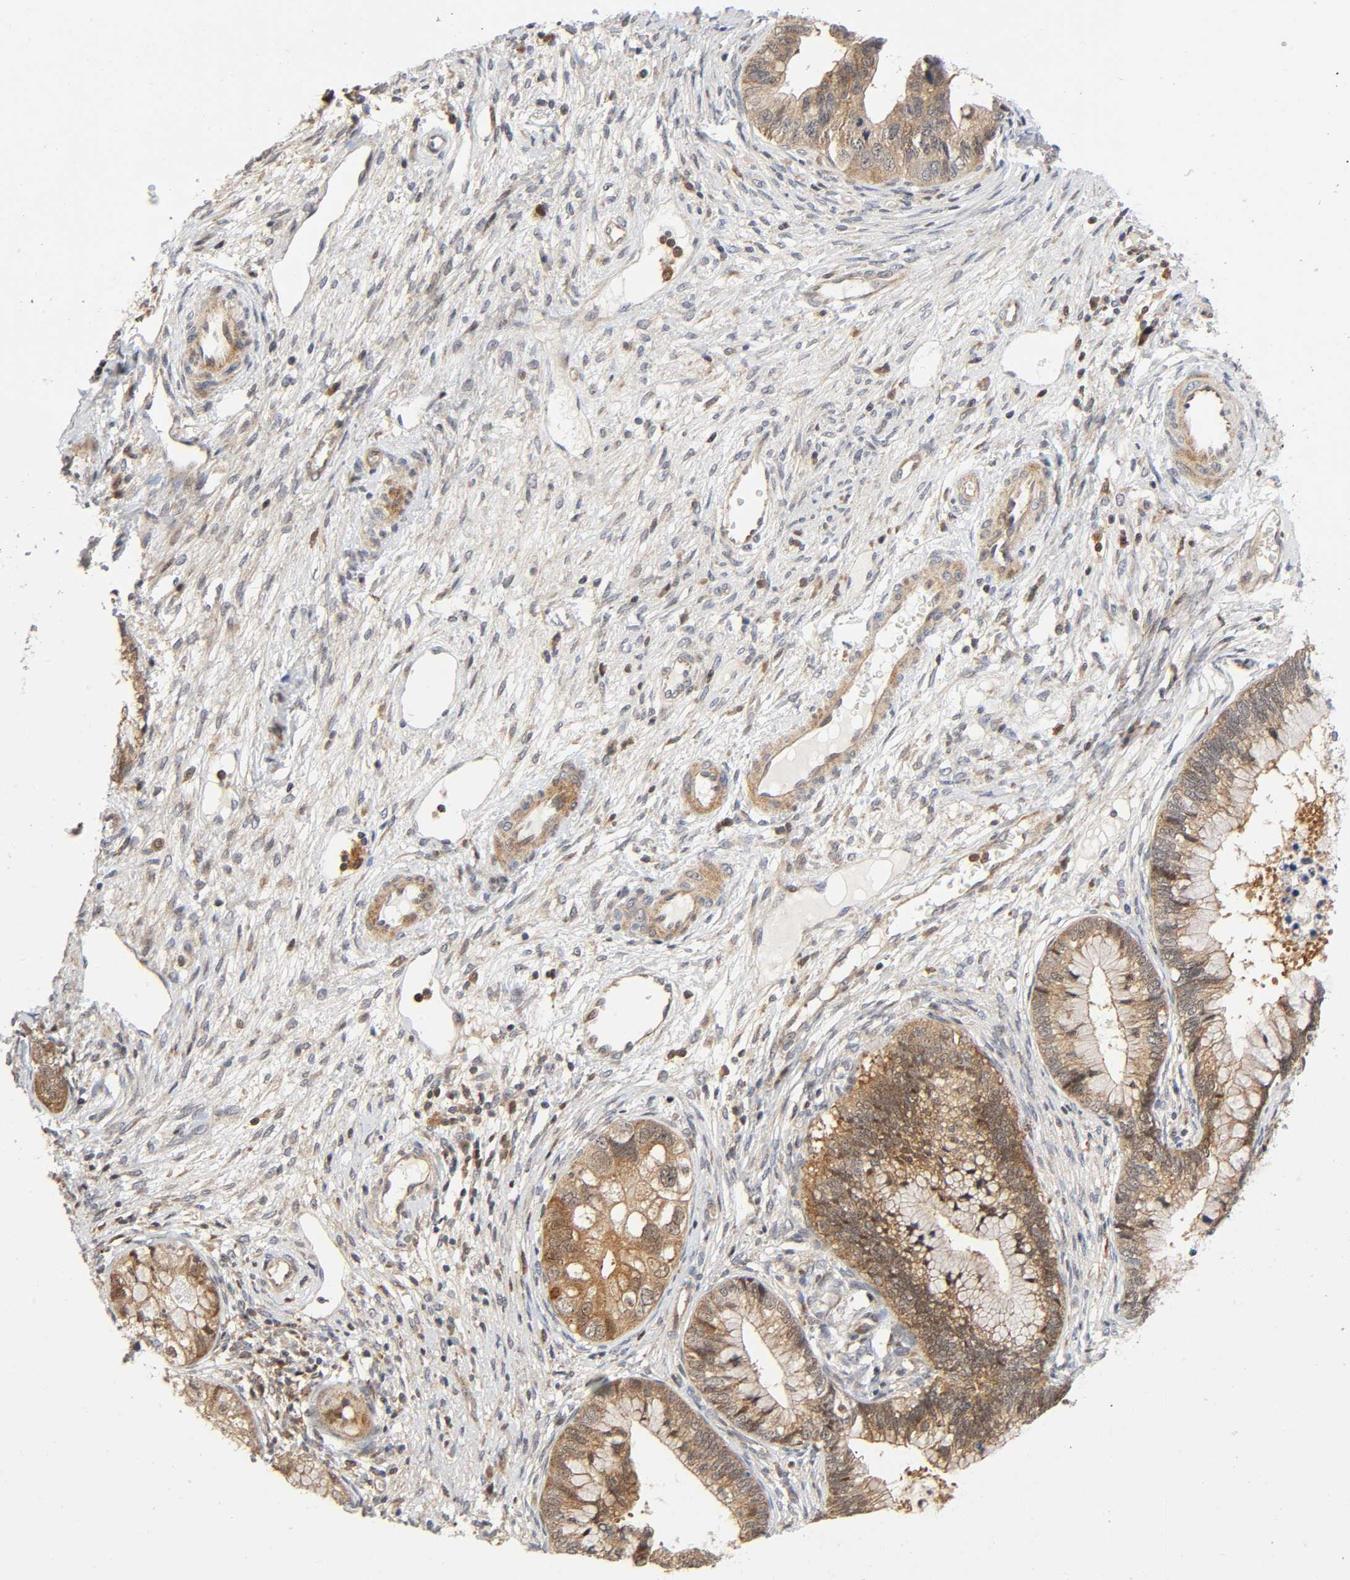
{"staining": {"intensity": "weak", "quantity": ">75%", "location": "cytoplasmic/membranous"}, "tissue": "cervical cancer", "cell_type": "Tumor cells", "image_type": "cancer", "snomed": [{"axis": "morphology", "description": "Adenocarcinoma, NOS"}, {"axis": "topography", "description": "Cervix"}], "caption": "Cervical adenocarcinoma stained for a protein demonstrates weak cytoplasmic/membranous positivity in tumor cells. (brown staining indicates protein expression, while blue staining denotes nuclei).", "gene": "CASP9", "patient": {"sex": "female", "age": 44}}